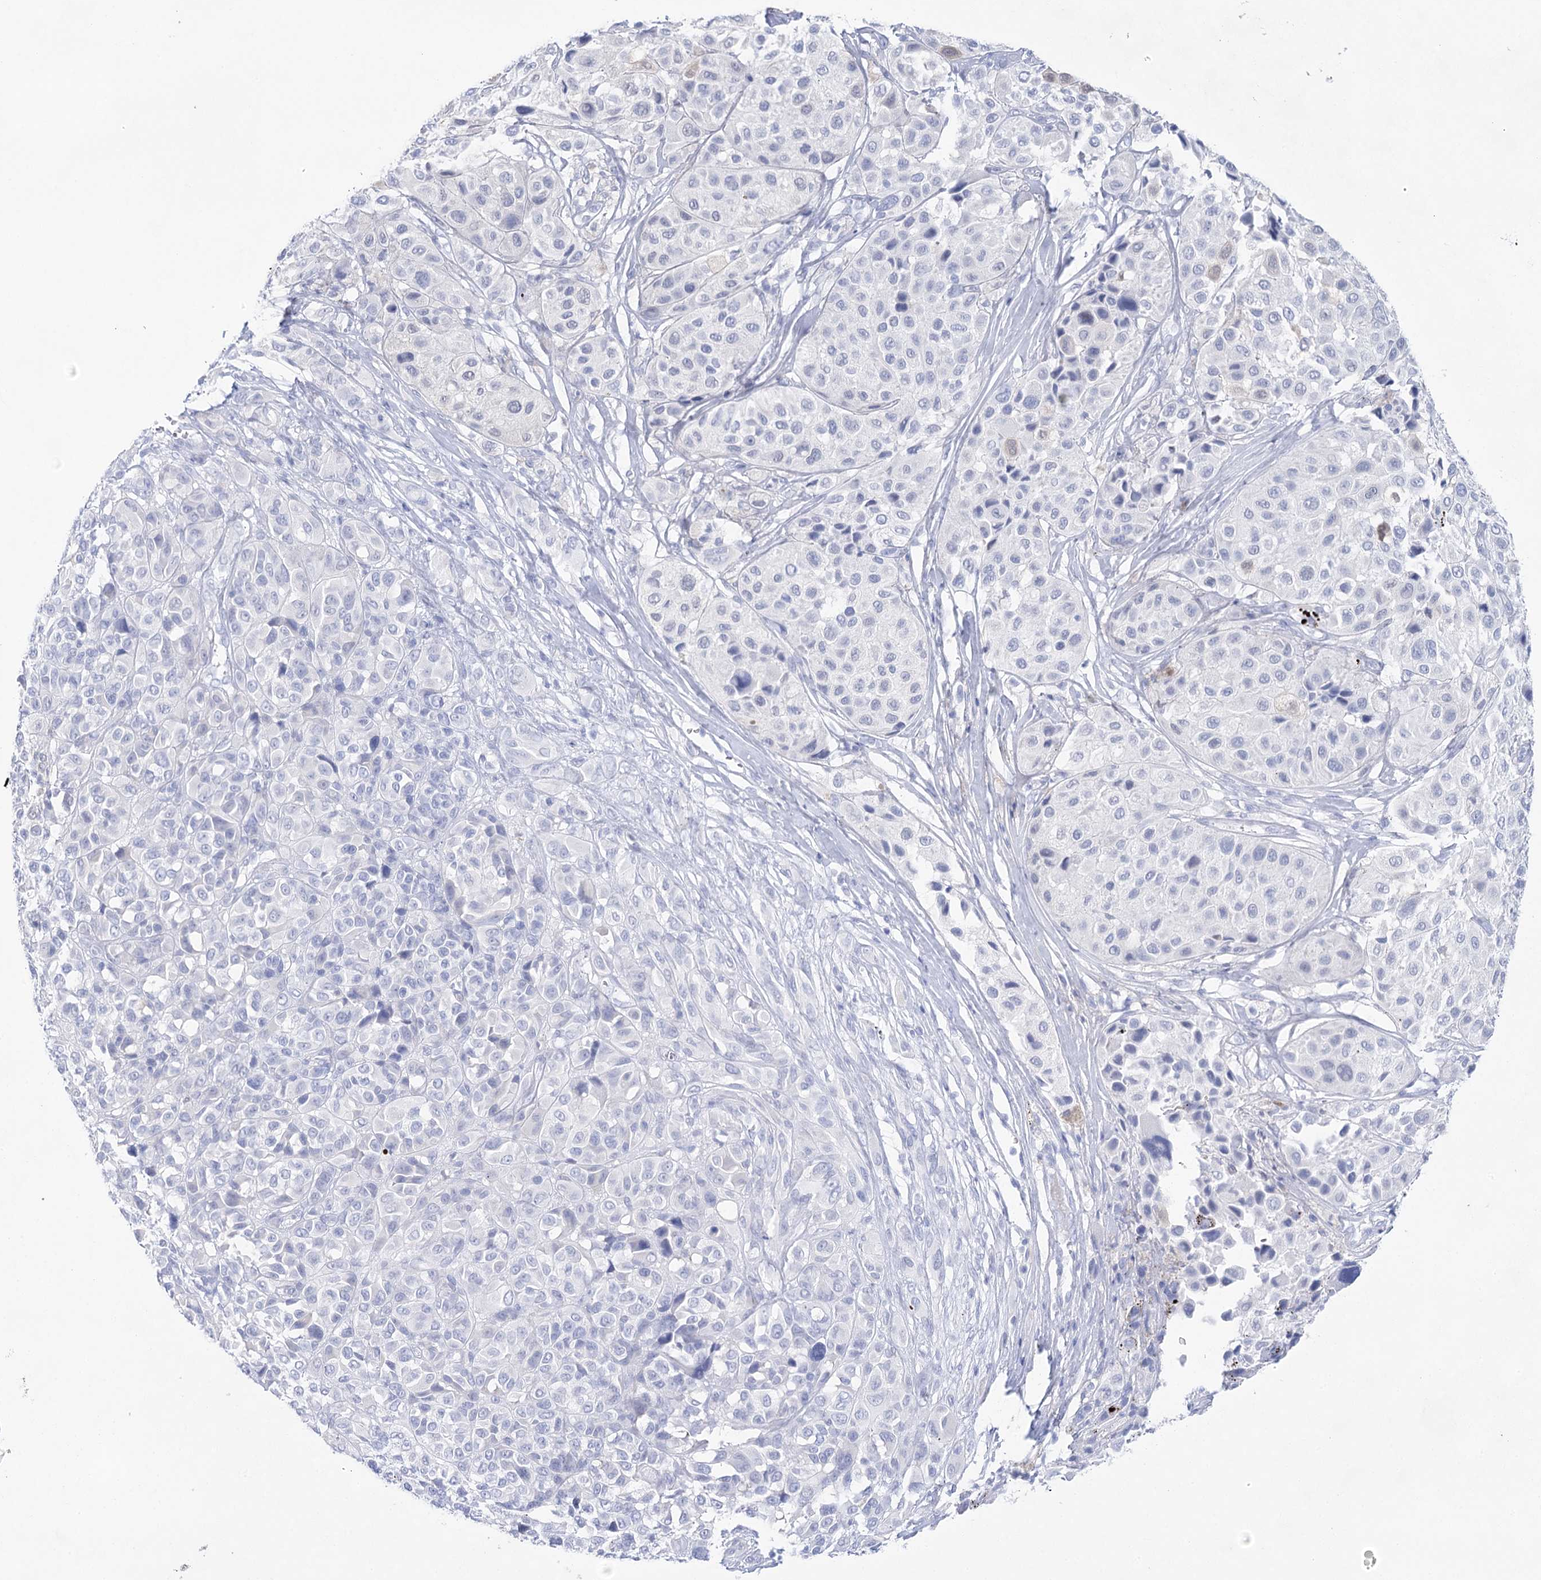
{"staining": {"intensity": "negative", "quantity": "none", "location": "none"}, "tissue": "melanoma", "cell_type": "Tumor cells", "image_type": "cancer", "snomed": [{"axis": "morphology", "description": "Malignant melanoma, NOS"}, {"axis": "topography", "description": "Skin of trunk"}], "caption": "DAB (3,3'-diaminobenzidine) immunohistochemical staining of melanoma demonstrates no significant expression in tumor cells.", "gene": "LALBA", "patient": {"sex": "male", "age": 71}}